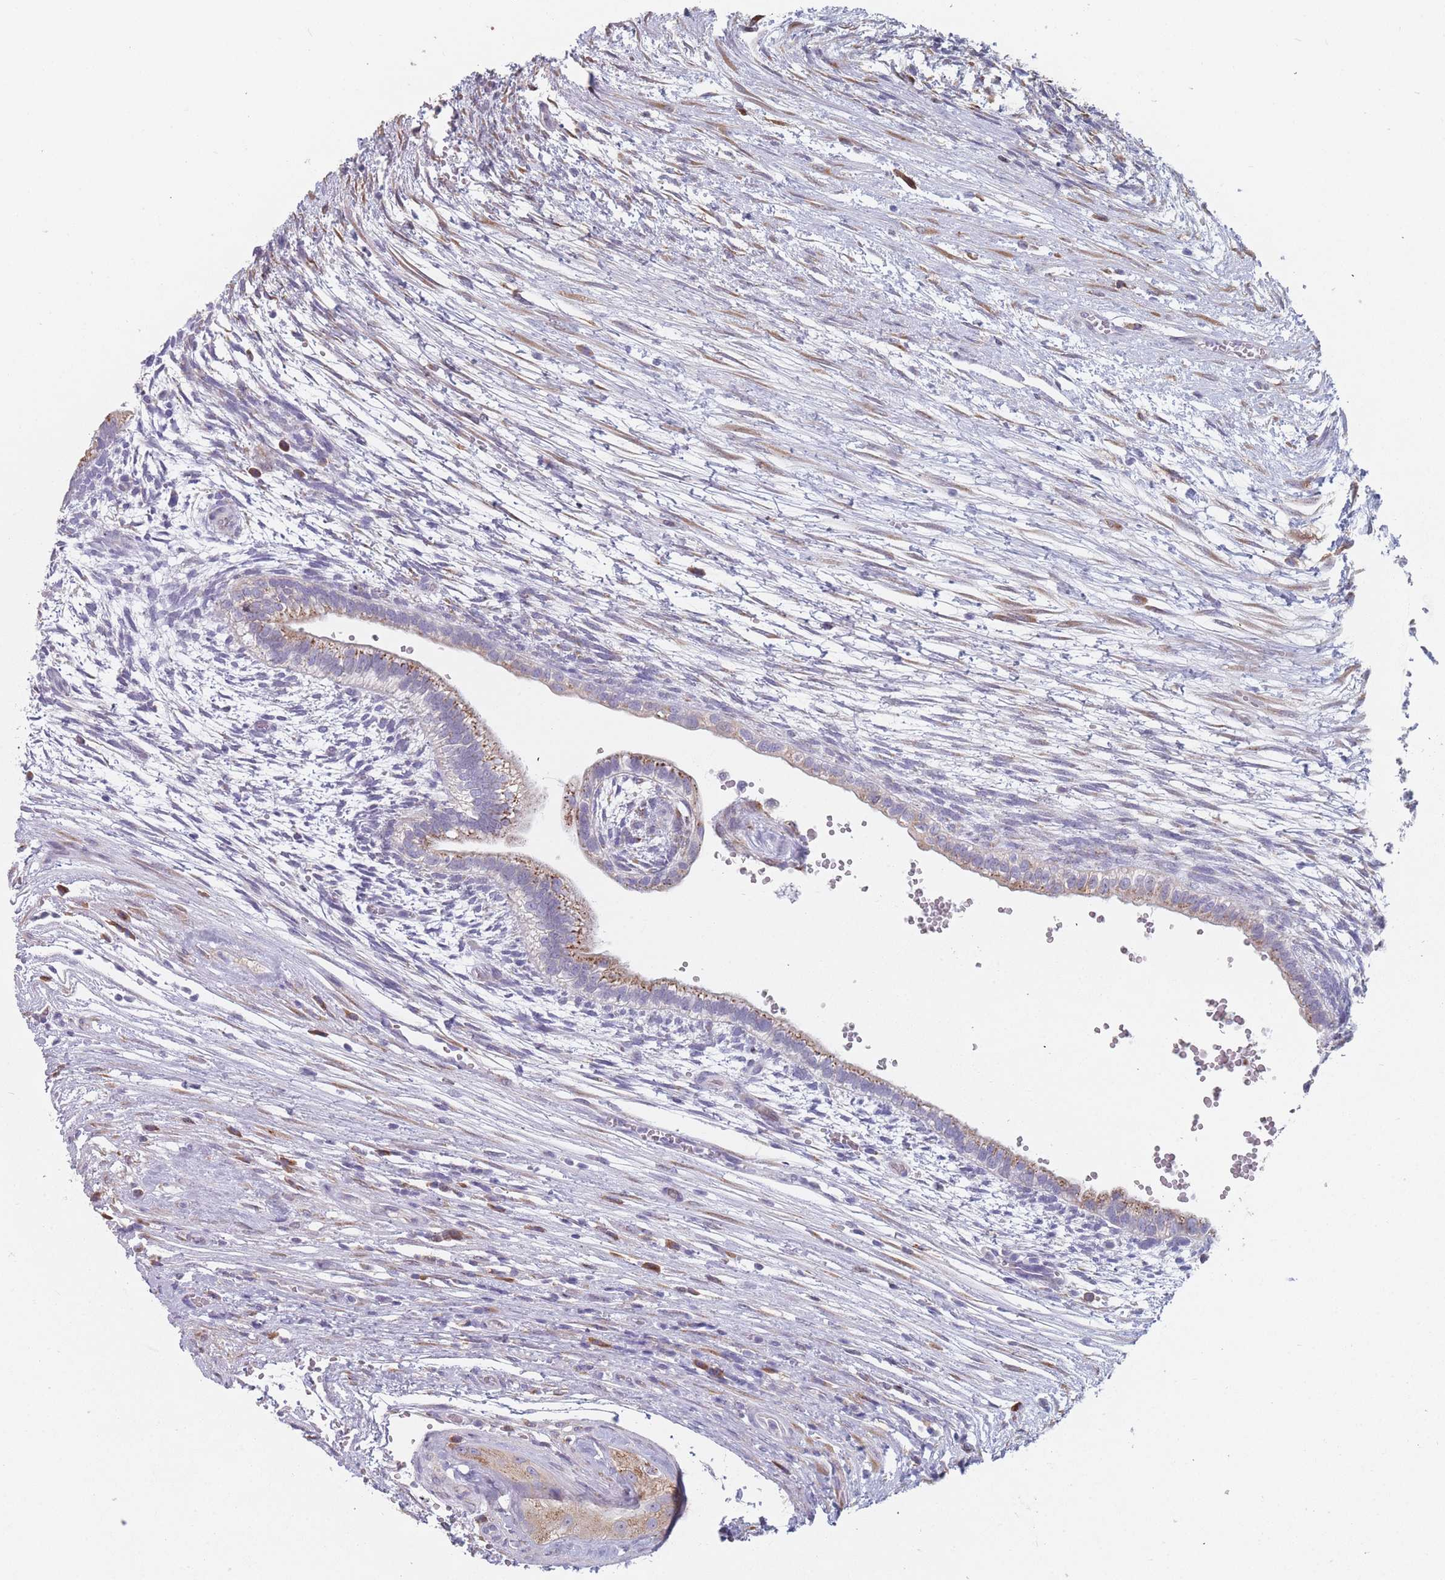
{"staining": {"intensity": "weak", "quantity": "25%-75%", "location": "cytoplasmic/membranous"}, "tissue": "testis cancer", "cell_type": "Tumor cells", "image_type": "cancer", "snomed": [{"axis": "morphology", "description": "Normal tissue, NOS"}, {"axis": "morphology", "description": "Carcinoma, Embryonal, NOS"}, {"axis": "topography", "description": "Testis"}], "caption": "Weak cytoplasmic/membranous expression for a protein is present in about 25%-75% of tumor cells of embryonal carcinoma (testis) using IHC.", "gene": "TMED10", "patient": {"sex": "male", "age": 32}}